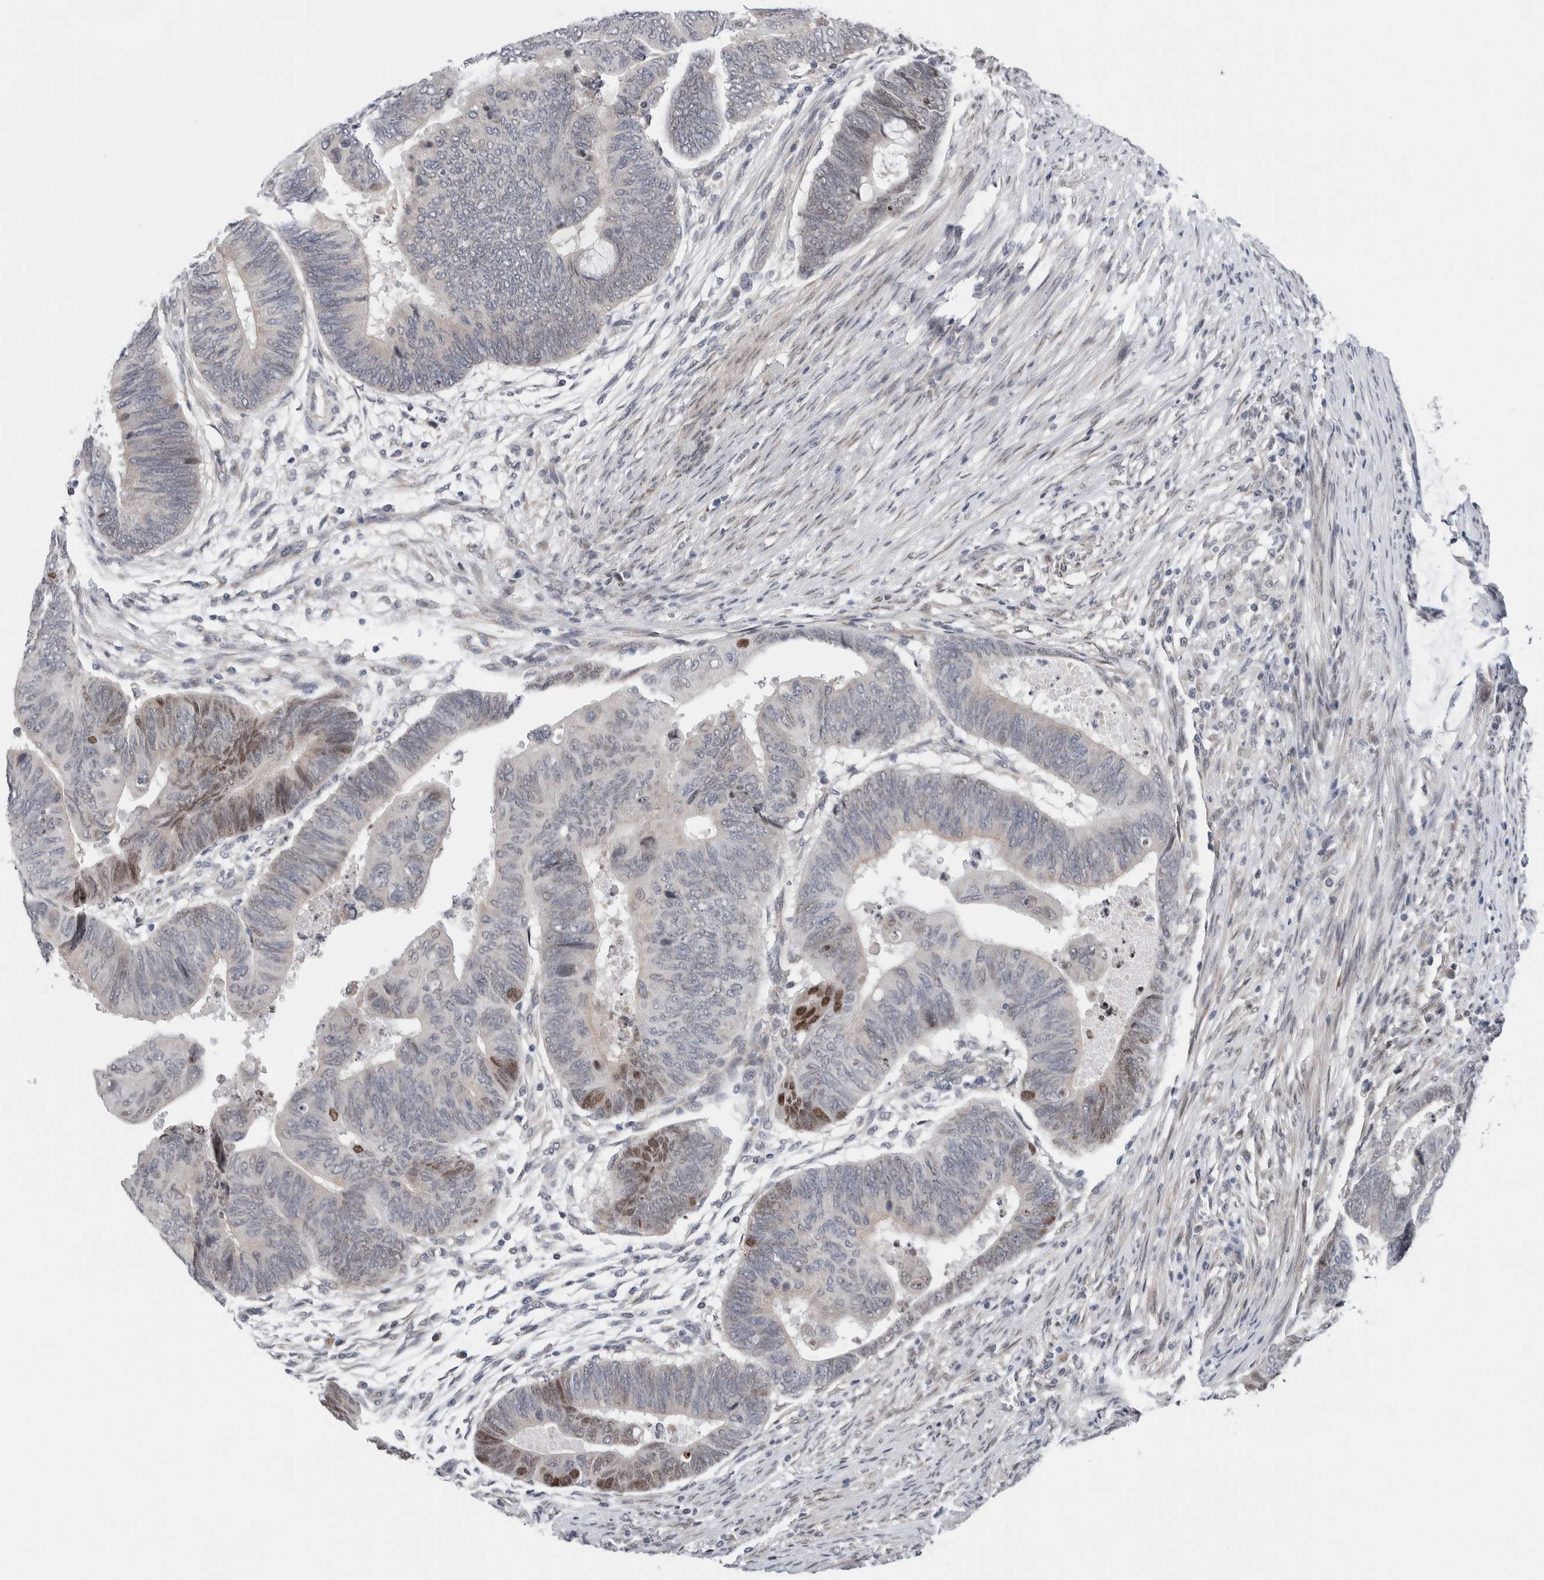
{"staining": {"intensity": "moderate", "quantity": "<25%", "location": "nuclear"}, "tissue": "colorectal cancer", "cell_type": "Tumor cells", "image_type": "cancer", "snomed": [{"axis": "morphology", "description": "Normal tissue, NOS"}, {"axis": "morphology", "description": "Adenocarcinoma, NOS"}, {"axis": "topography", "description": "Rectum"}, {"axis": "topography", "description": "Peripheral nerve tissue"}], "caption": "Immunohistochemical staining of colorectal cancer demonstrates low levels of moderate nuclear protein expression in approximately <25% of tumor cells.", "gene": "NEUROD1", "patient": {"sex": "male", "age": 92}}